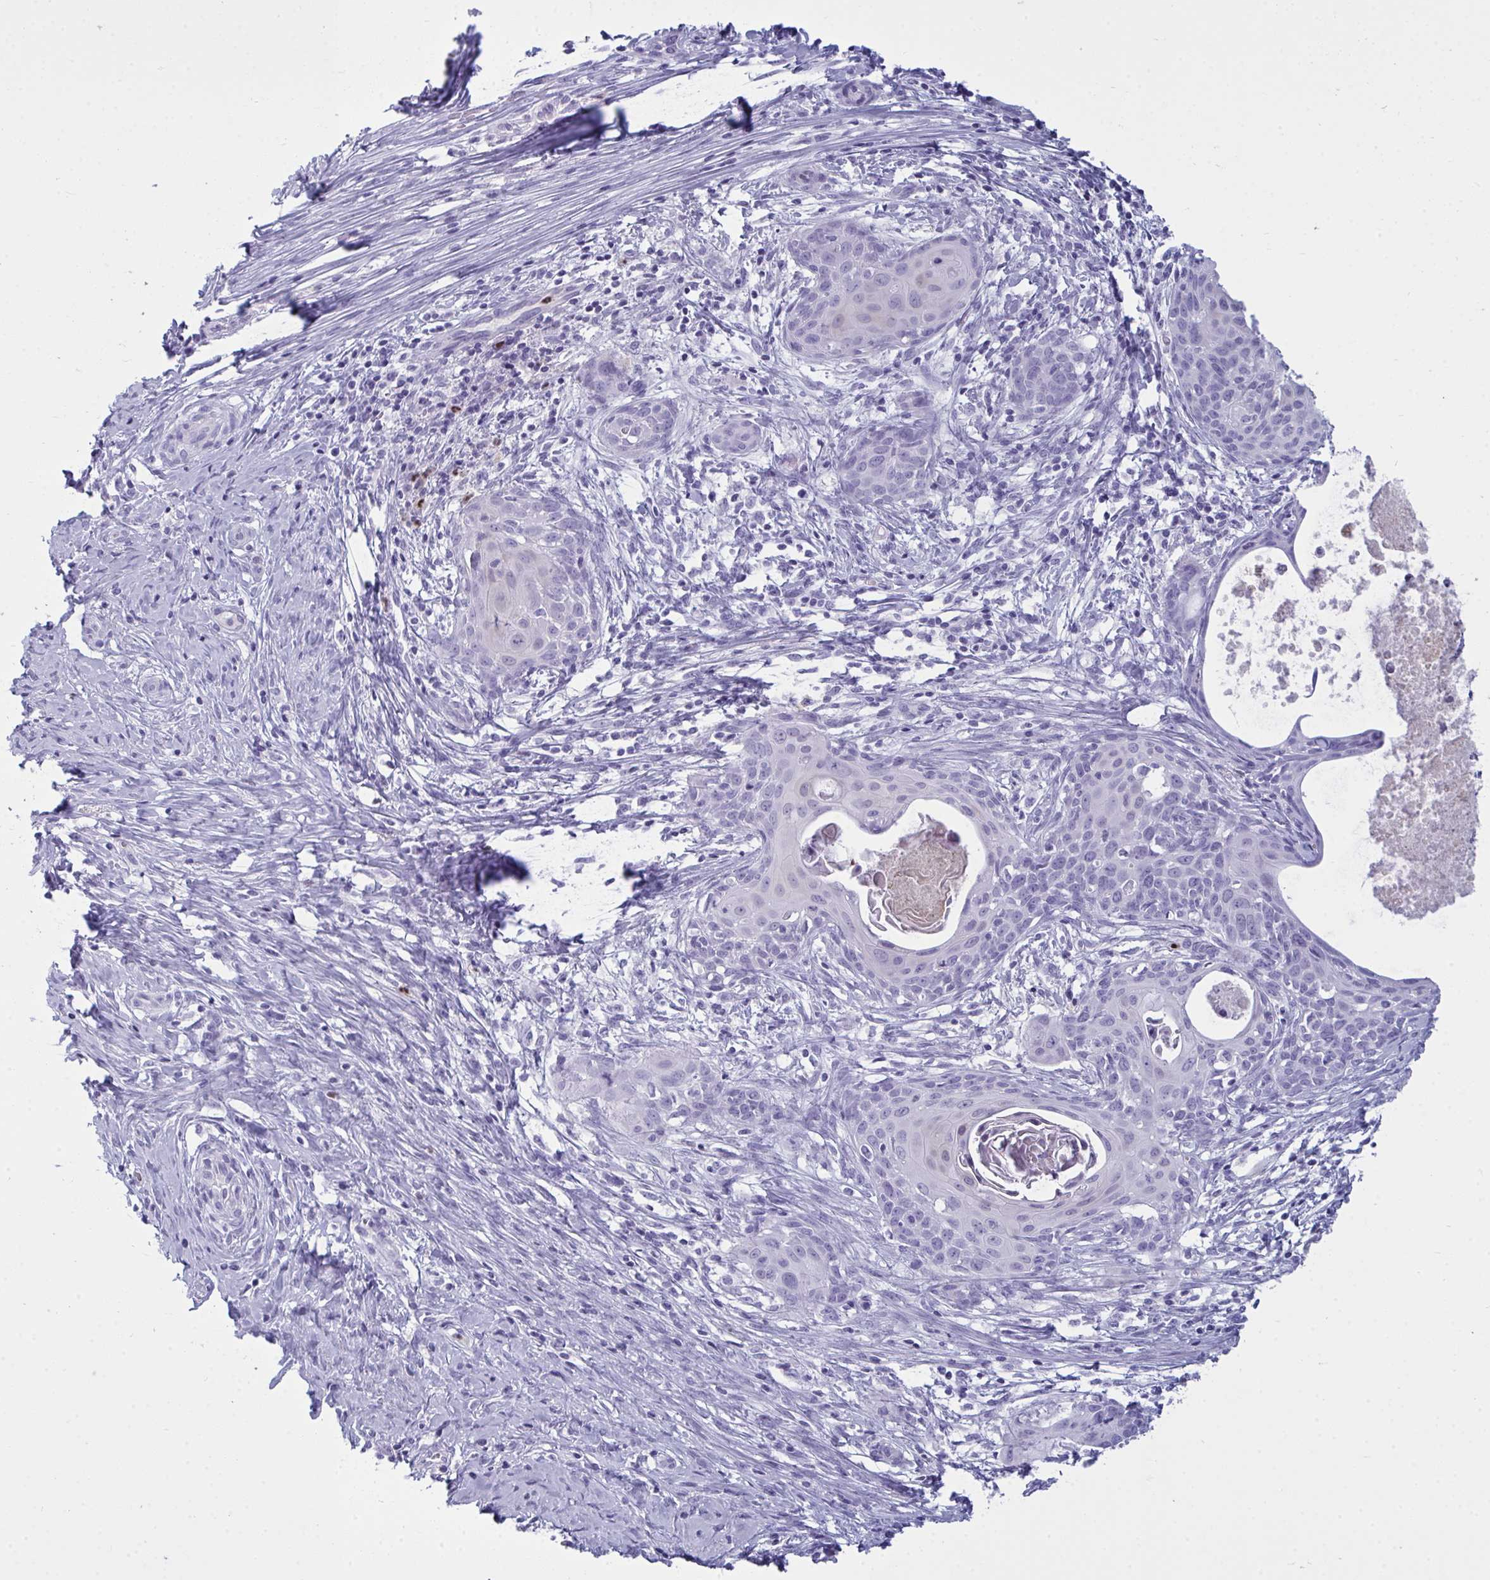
{"staining": {"intensity": "negative", "quantity": "none", "location": "none"}, "tissue": "cervical cancer", "cell_type": "Tumor cells", "image_type": "cancer", "snomed": [{"axis": "morphology", "description": "Squamous cell carcinoma, NOS"}, {"axis": "morphology", "description": "Adenocarcinoma, NOS"}, {"axis": "topography", "description": "Cervix"}], "caption": "Tumor cells are negative for brown protein staining in cervical cancer (adenocarcinoma).", "gene": "SERPINB10", "patient": {"sex": "female", "age": 52}}